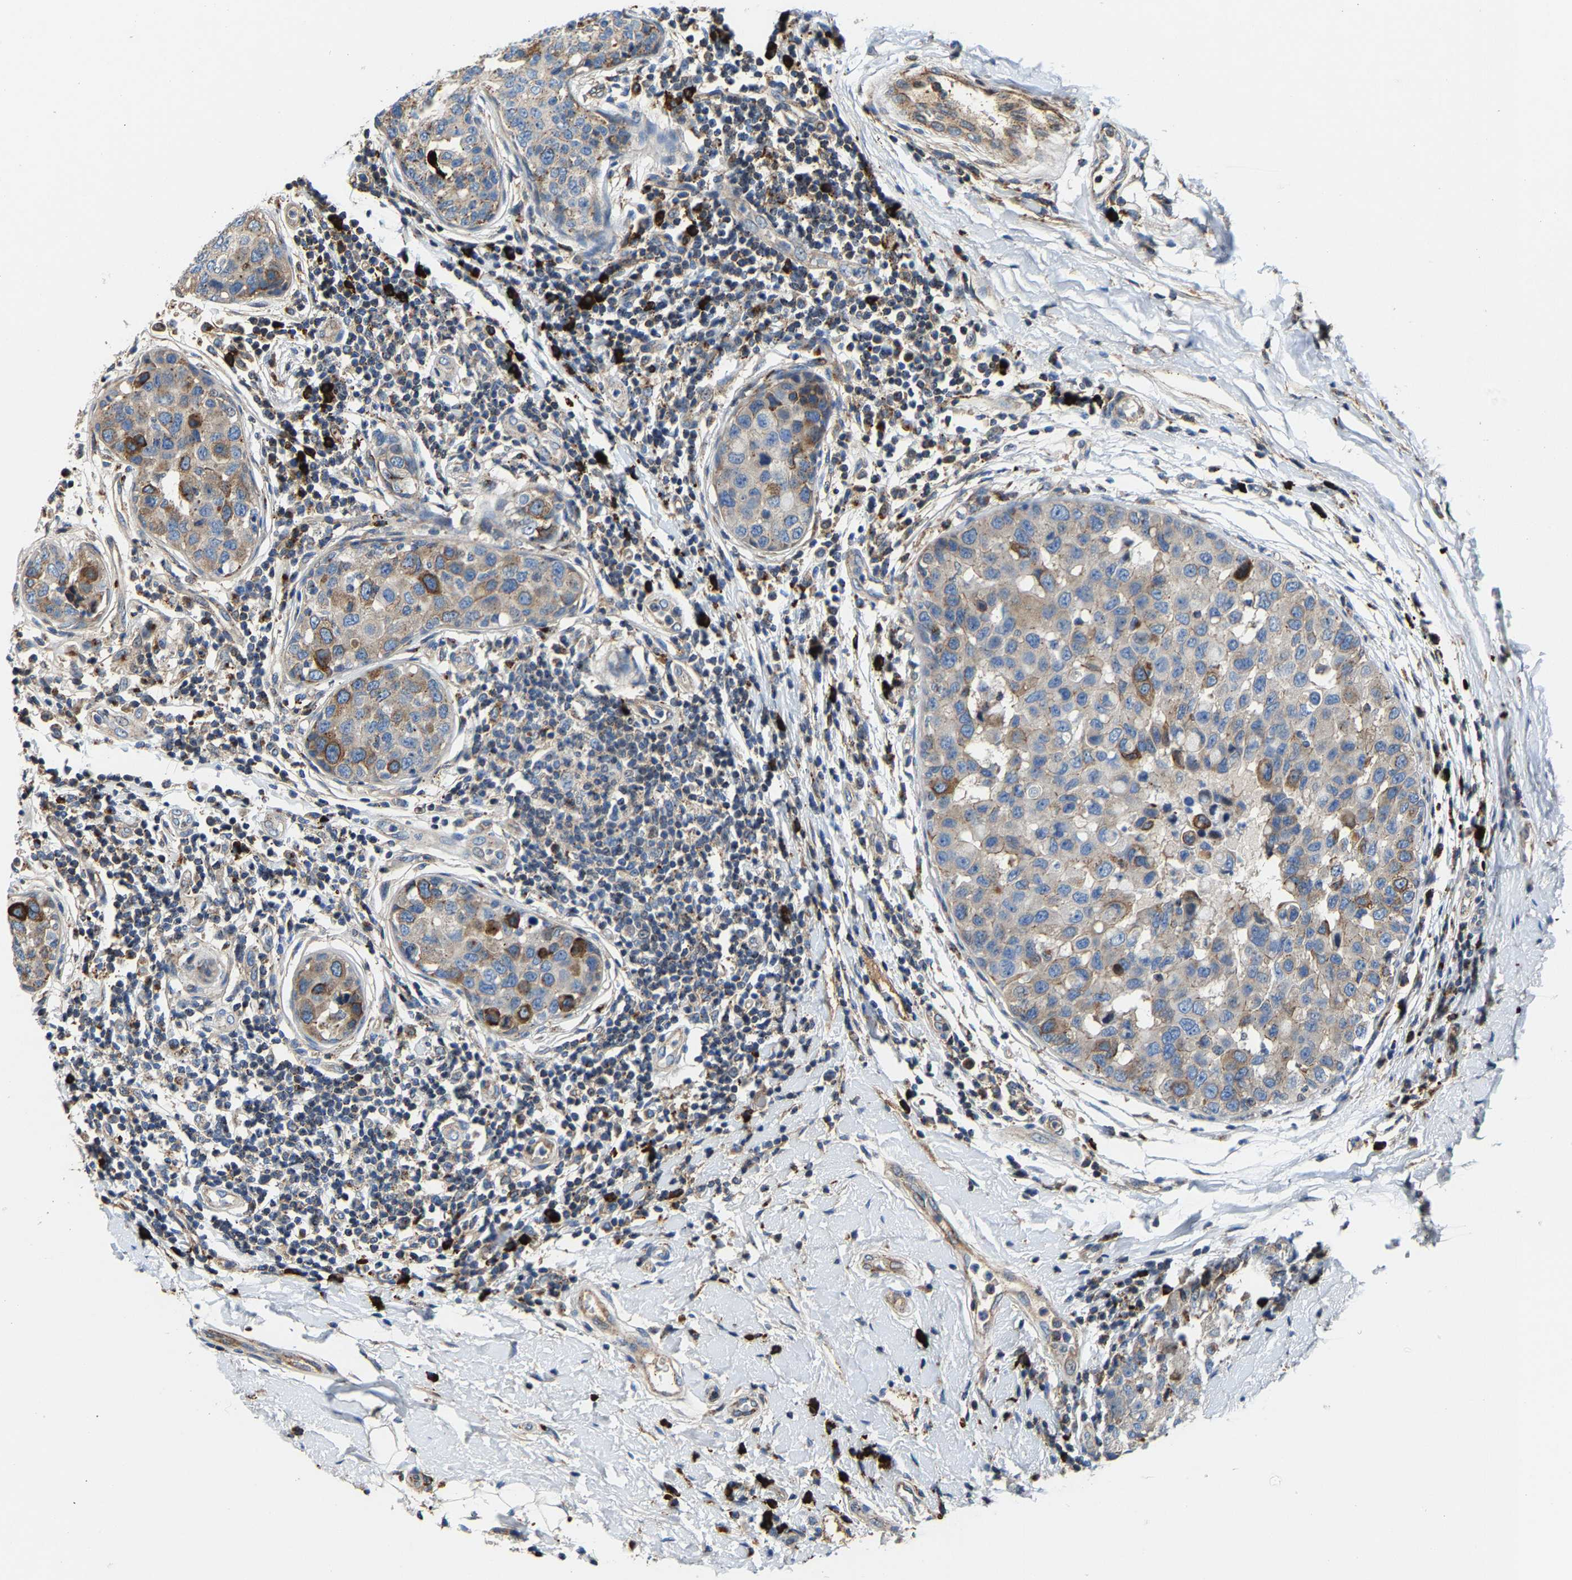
{"staining": {"intensity": "moderate", "quantity": "<25%", "location": "cytoplasmic/membranous"}, "tissue": "breast cancer", "cell_type": "Tumor cells", "image_type": "cancer", "snomed": [{"axis": "morphology", "description": "Duct carcinoma"}, {"axis": "topography", "description": "Breast"}], "caption": "The histopathology image displays staining of breast cancer (infiltrating ductal carcinoma), revealing moderate cytoplasmic/membranous protein positivity (brown color) within tumor cells. (IHC, brightfield microscopy, high magnification).", "gene": "DPP7", "patient": {"sex": "female", "age": 27}}